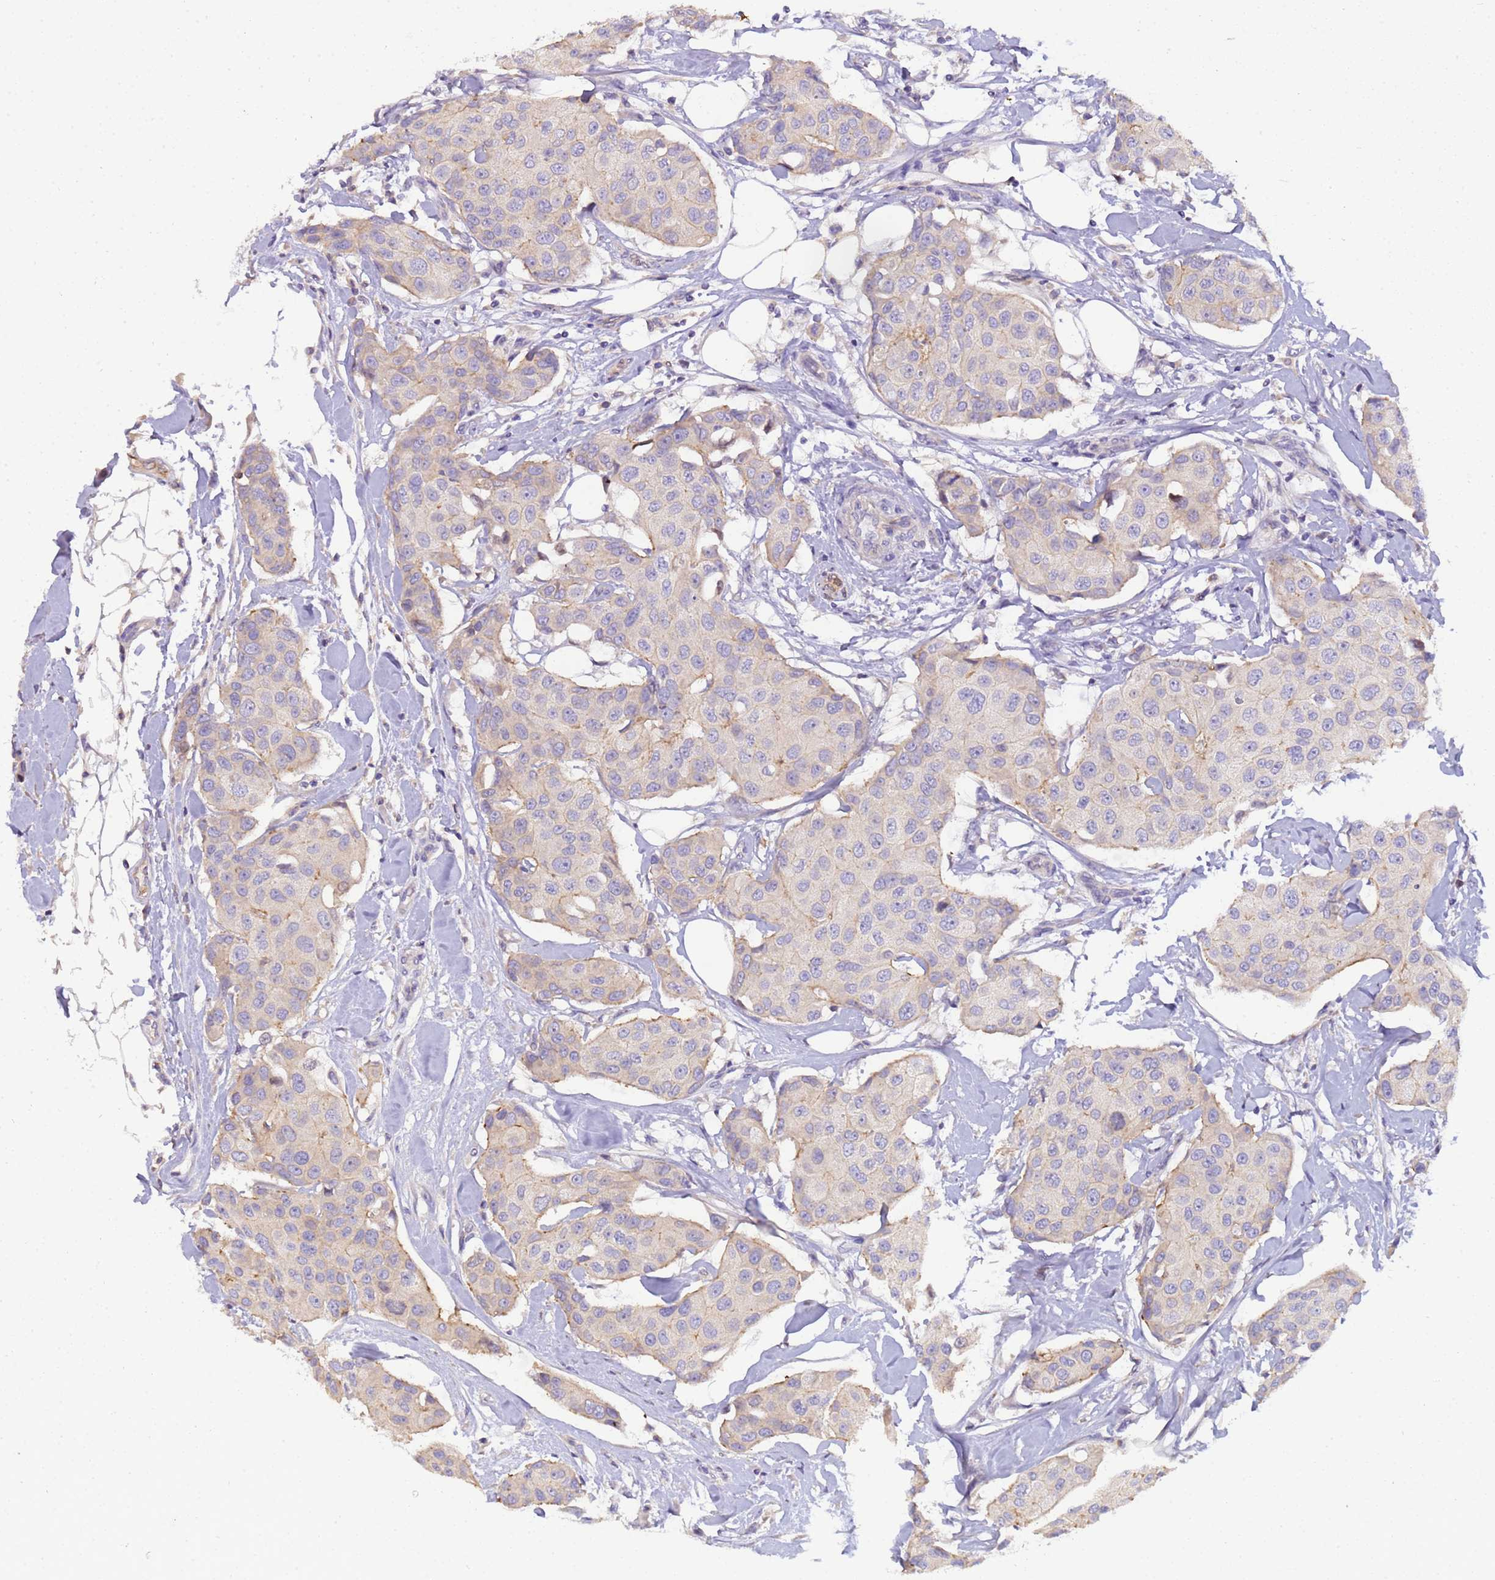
{"staining": {"intensity": "weak", "quantity": "<25%", "location": "cytoplasmic/membranous"}, "tissue": "breast cancer", "cell_type": "Tumor cells", "image_type": "cancer", "snomed": [{"axis": "morphology", "description": "Duct carcinoma"}, {"axis": "topography", "description": "Breast"}, {"axis": "topography", "description": "Lymph node"}], "caption": "Immunohistochemistry (IHC) of human breast cancer (intraductal carcinoma) reveals no positivity in tumor cells.", "gene": "PLCXD3", "patient": {"sex": "female", "age": 80}}